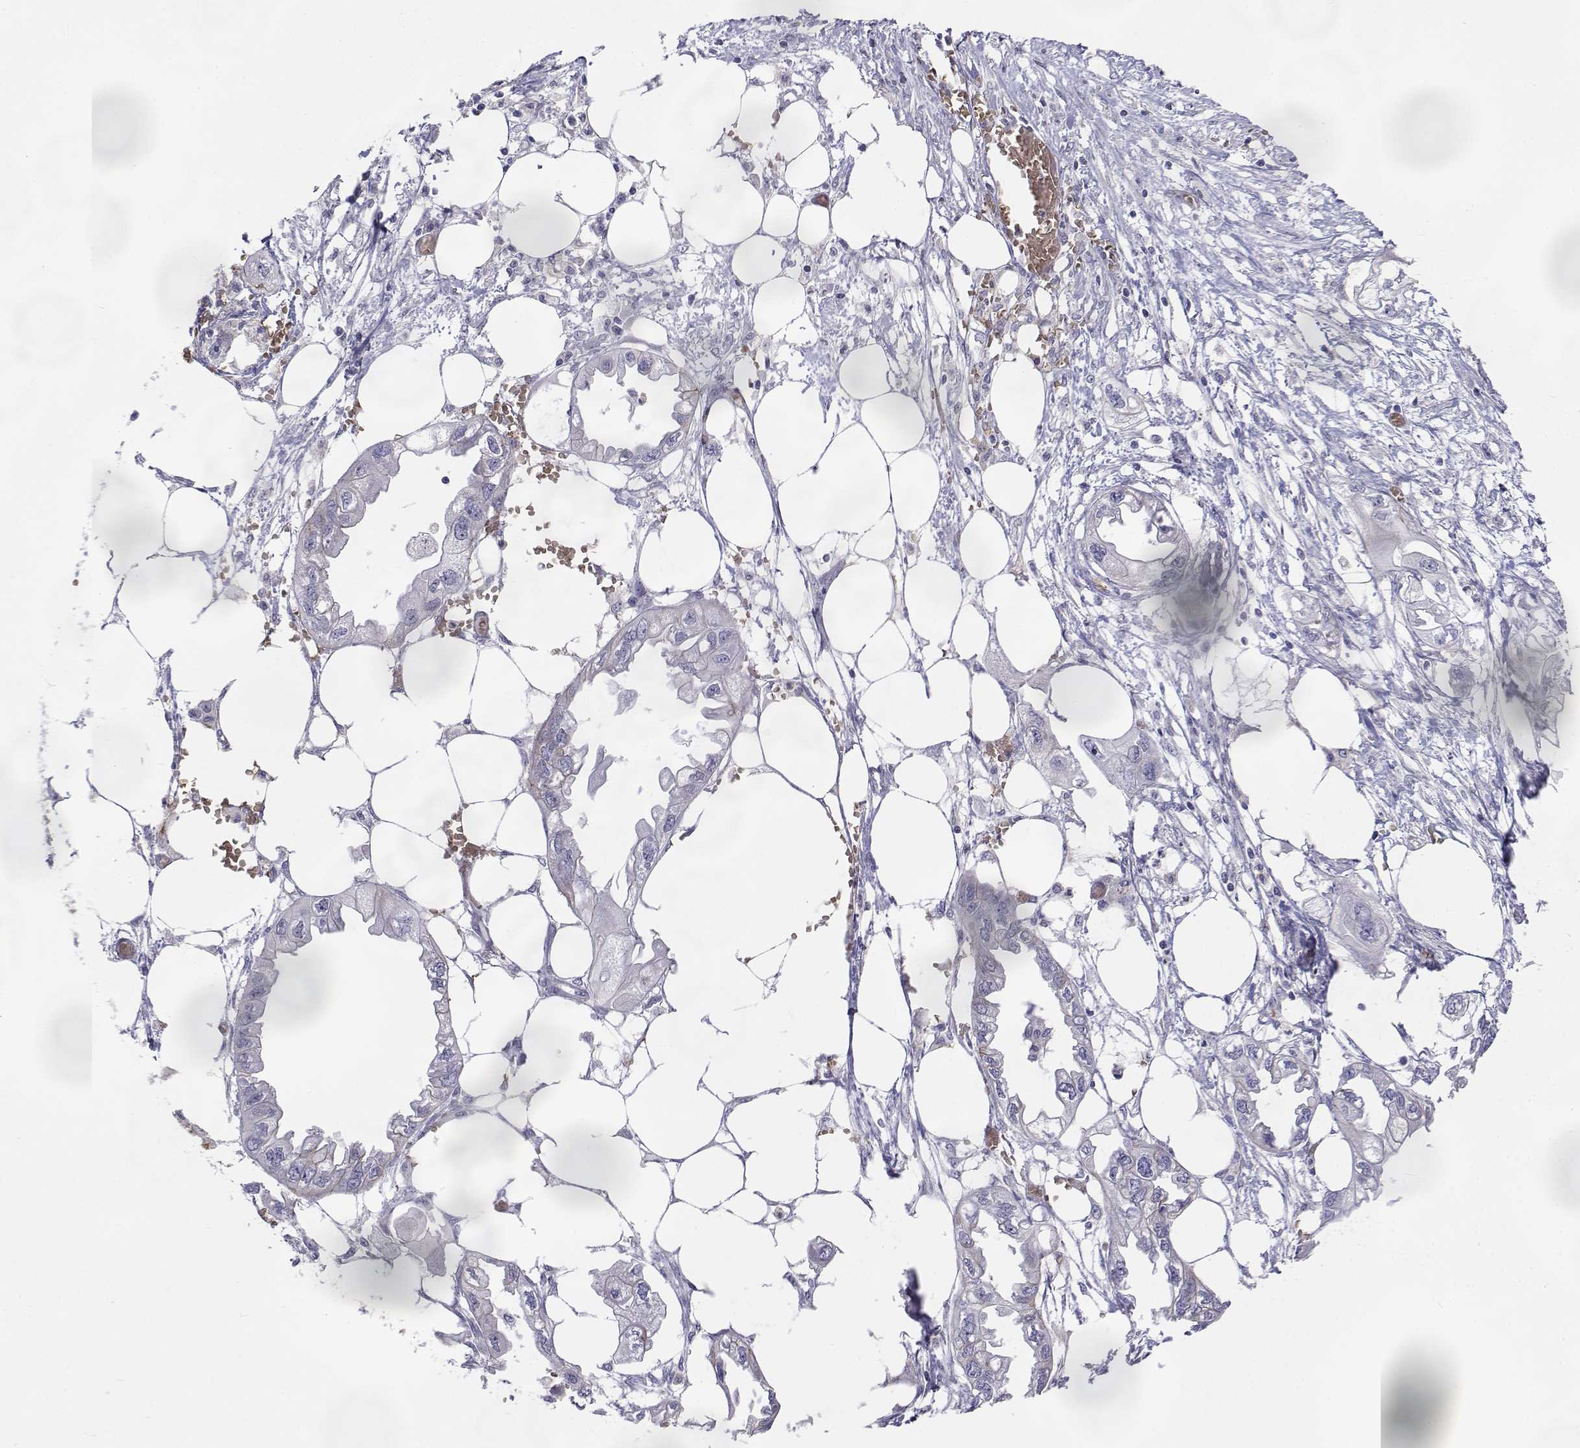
{"staining": {"intensity": "negative", "quantity": "none", "location": "none"}, "tissue": "endometrial cancer", "cell_type": "Tumor cells", "image_type": "cancer", "snomed": [{"axis": "morphology", "description": "Adenocarcinoma, NOS"}, {"axis": "morphology", "description": "Adenocarcinoma, metastatic, NOS"}, {"axis": "topography", "description": "Adipose tissue"}, {"axis": "topography", "description": "Endometrium"}], "caption": "This is an immunohistochemistry (IHC) histopathology image of human adenocarcinoma (endometrial). There is no expression in tumor cells.", "gene": "CADM1", "patient": {"sex": "female", "age": 67}}